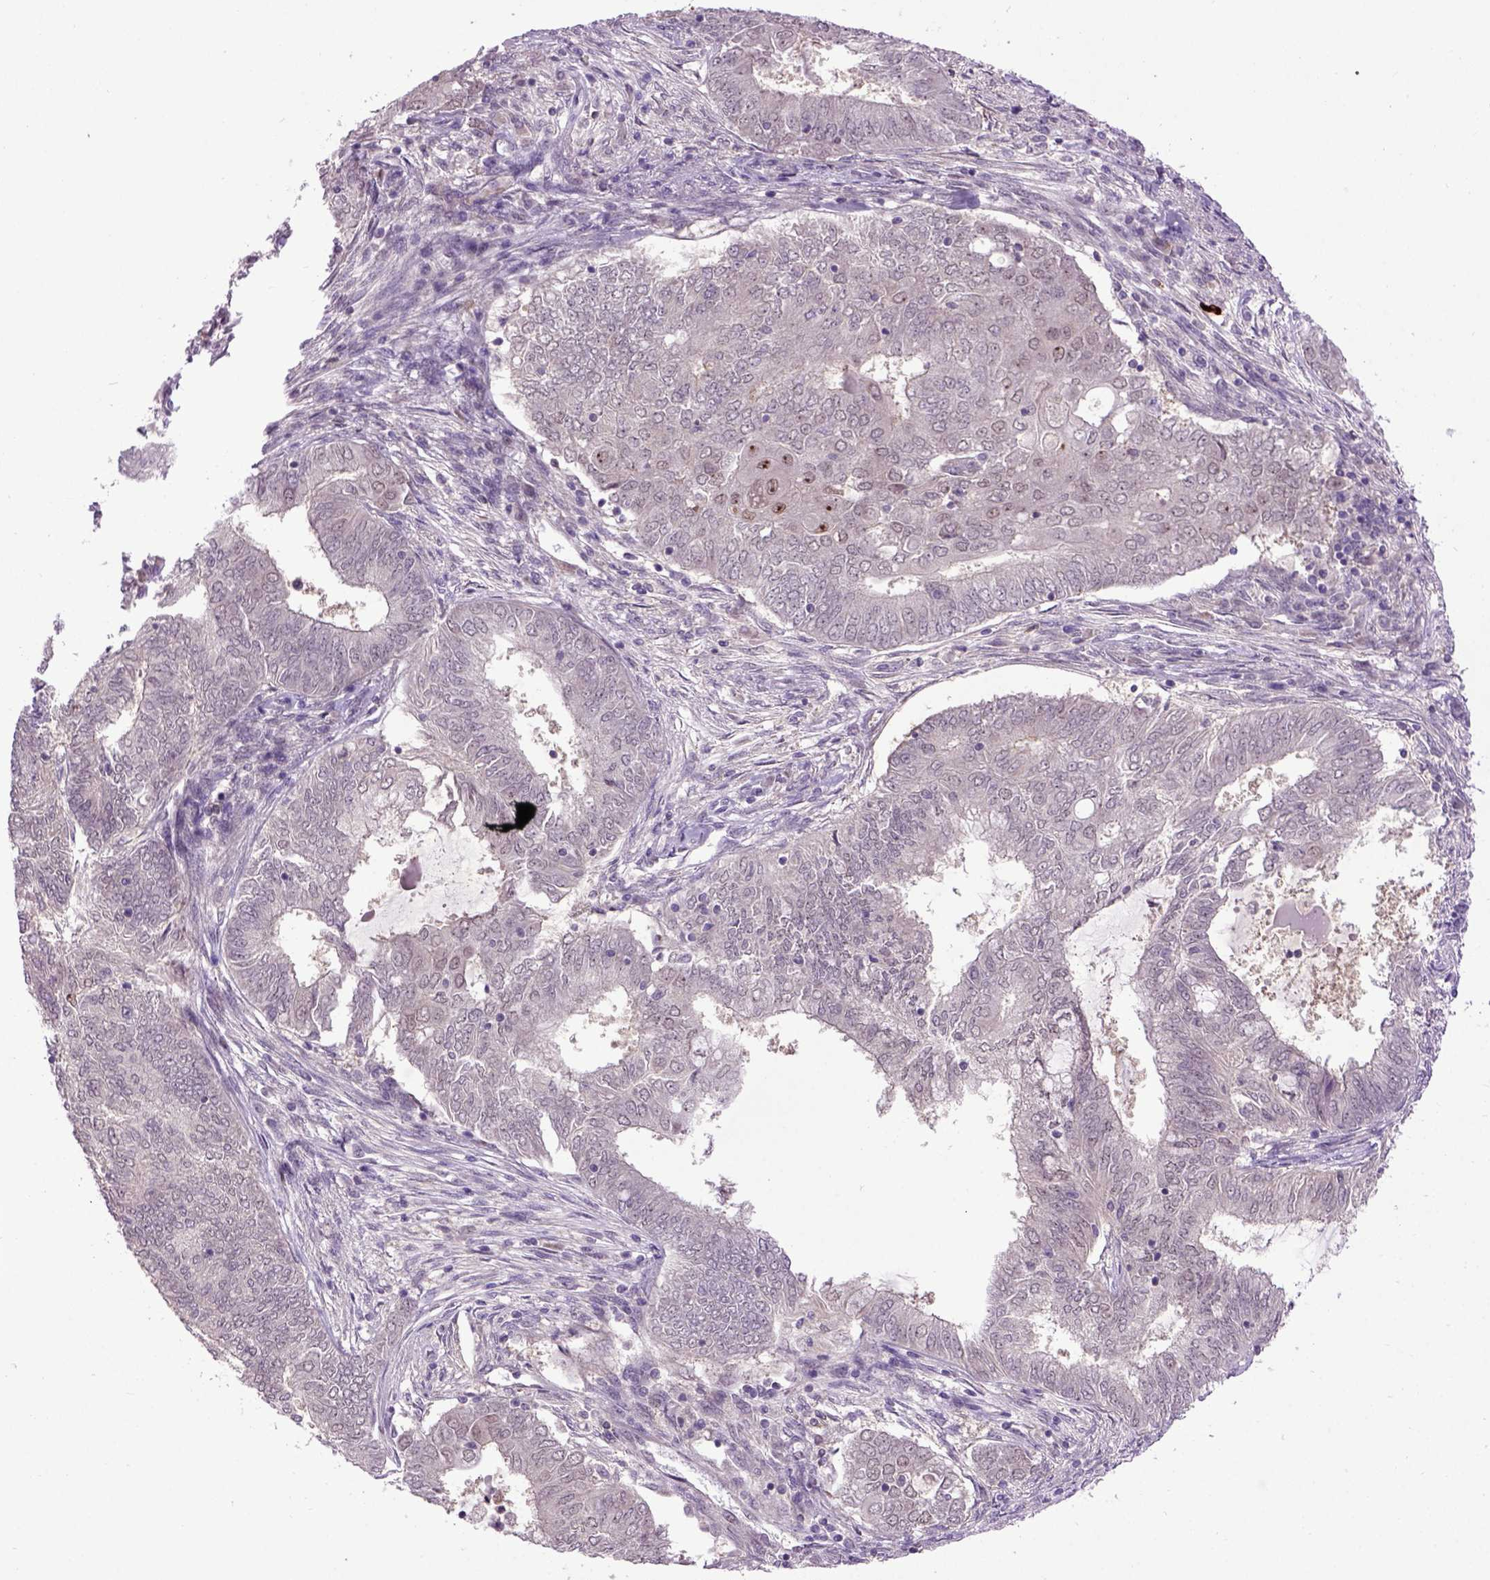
{"staining": {"intensity": "negative", "quantity": "none", "location": "none"}, "tissue": "endometrial cancer", "cell_type": "Tumor cells", "image_type": "cancer", "snomed": [{"axis": "morphology", "description": "Adenocarcinoma, NOS"}, {"axis": "topography", "description": "Endometrium"}], "caption": "A high-resolution image shows immunohistochemistry staining of adenocarcinoma (endometrial), which shows no significant positivity in tumor cells.", "gene": "RAB43", "patient": {"sex": "female", "age": 62}}